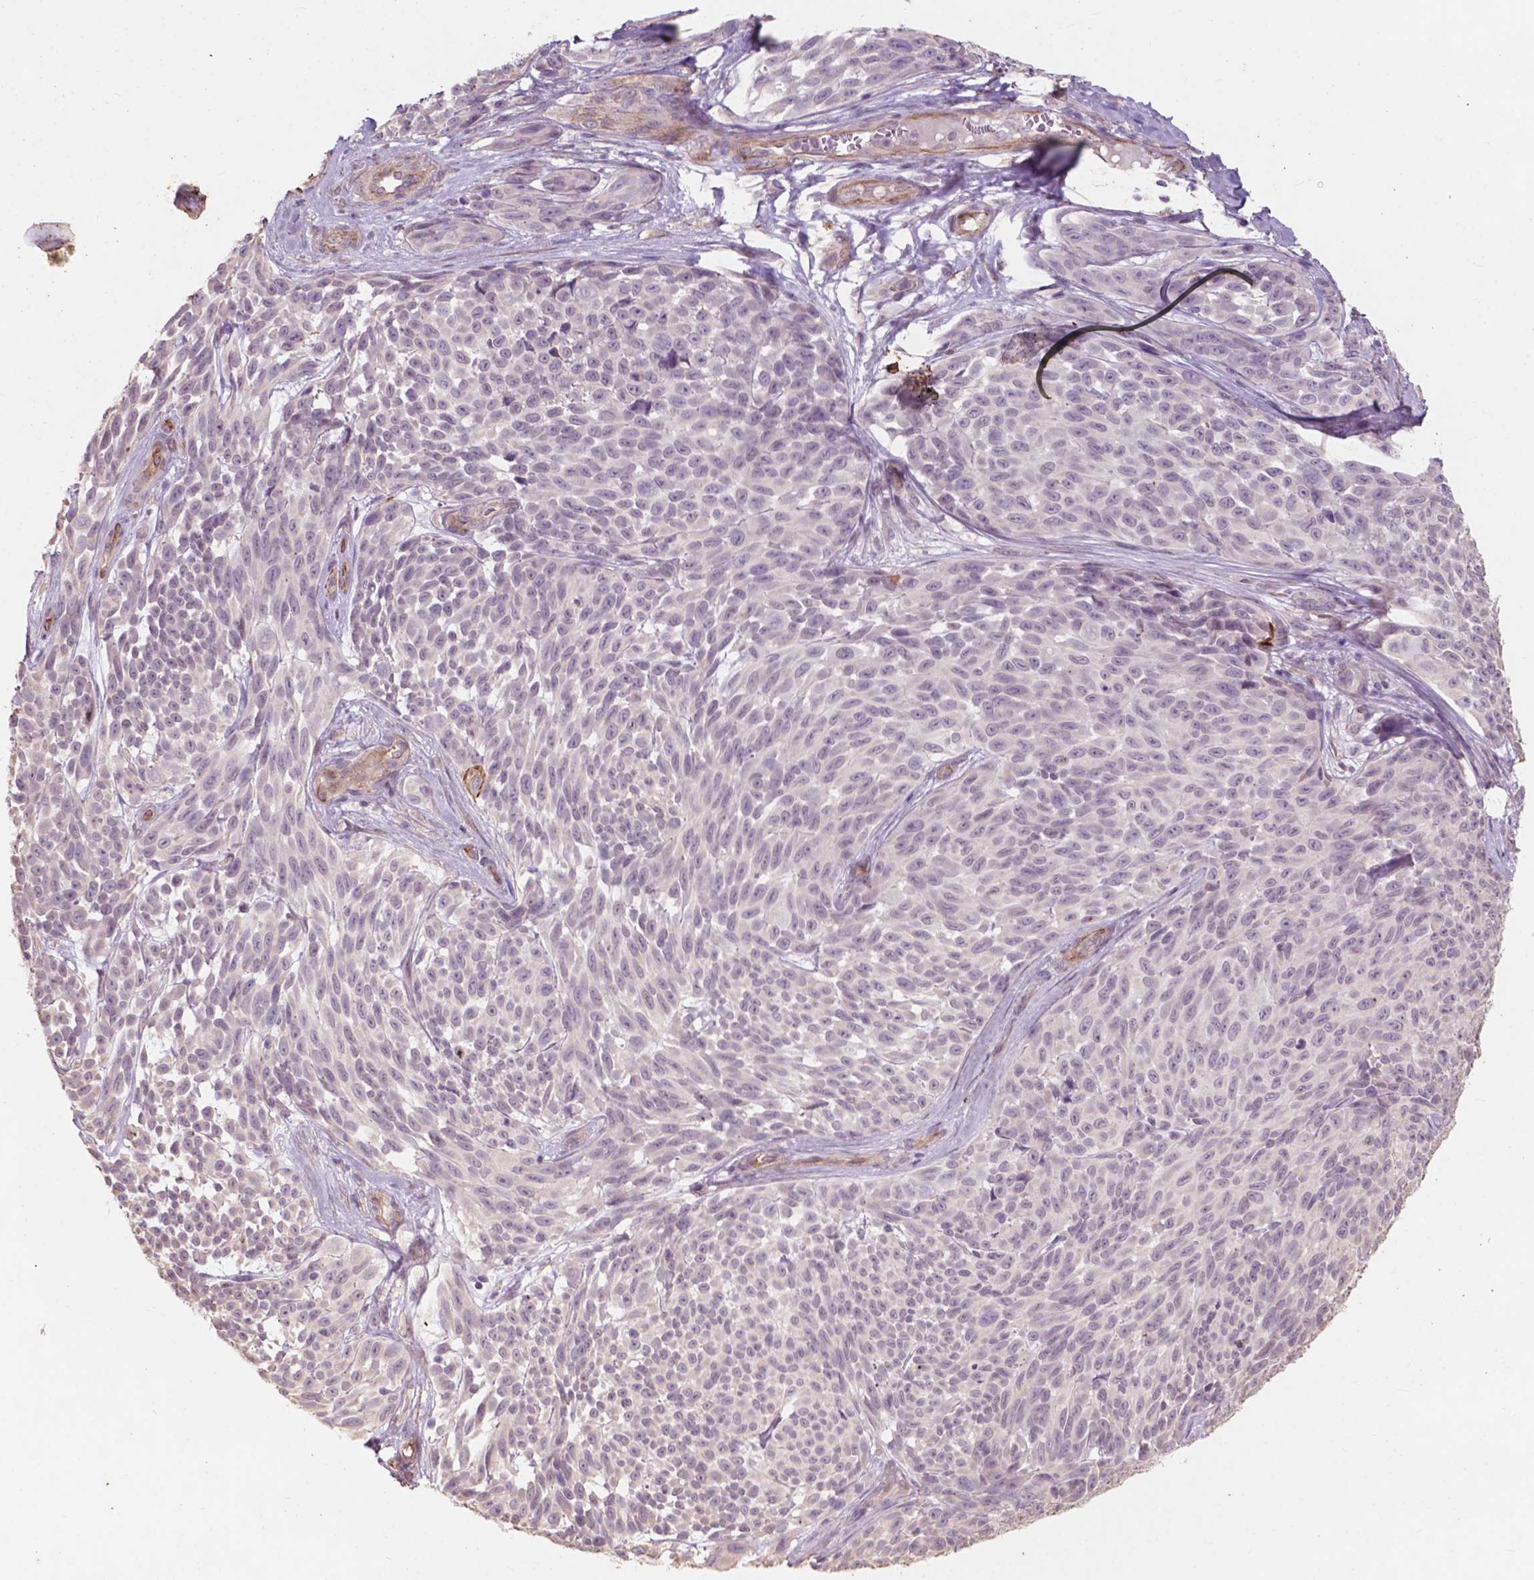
{"staining": {"intensity": "negative", "quantity": "none", "location": "none"}, "tissue": "melanoma", "cell_type": "Tumor cells", "image_type": "cancer", "snomed": [{"axis": "morphology", "description": "Malignant melanoma, NOS"}, {"axis": "topography", "description": "Skin"}], "caption": "A photomicrograph of human melanoma is negative for staining in tumor cells.", "gene": "RFPL4B", "patient": {"sex": "female", "age": 88}}